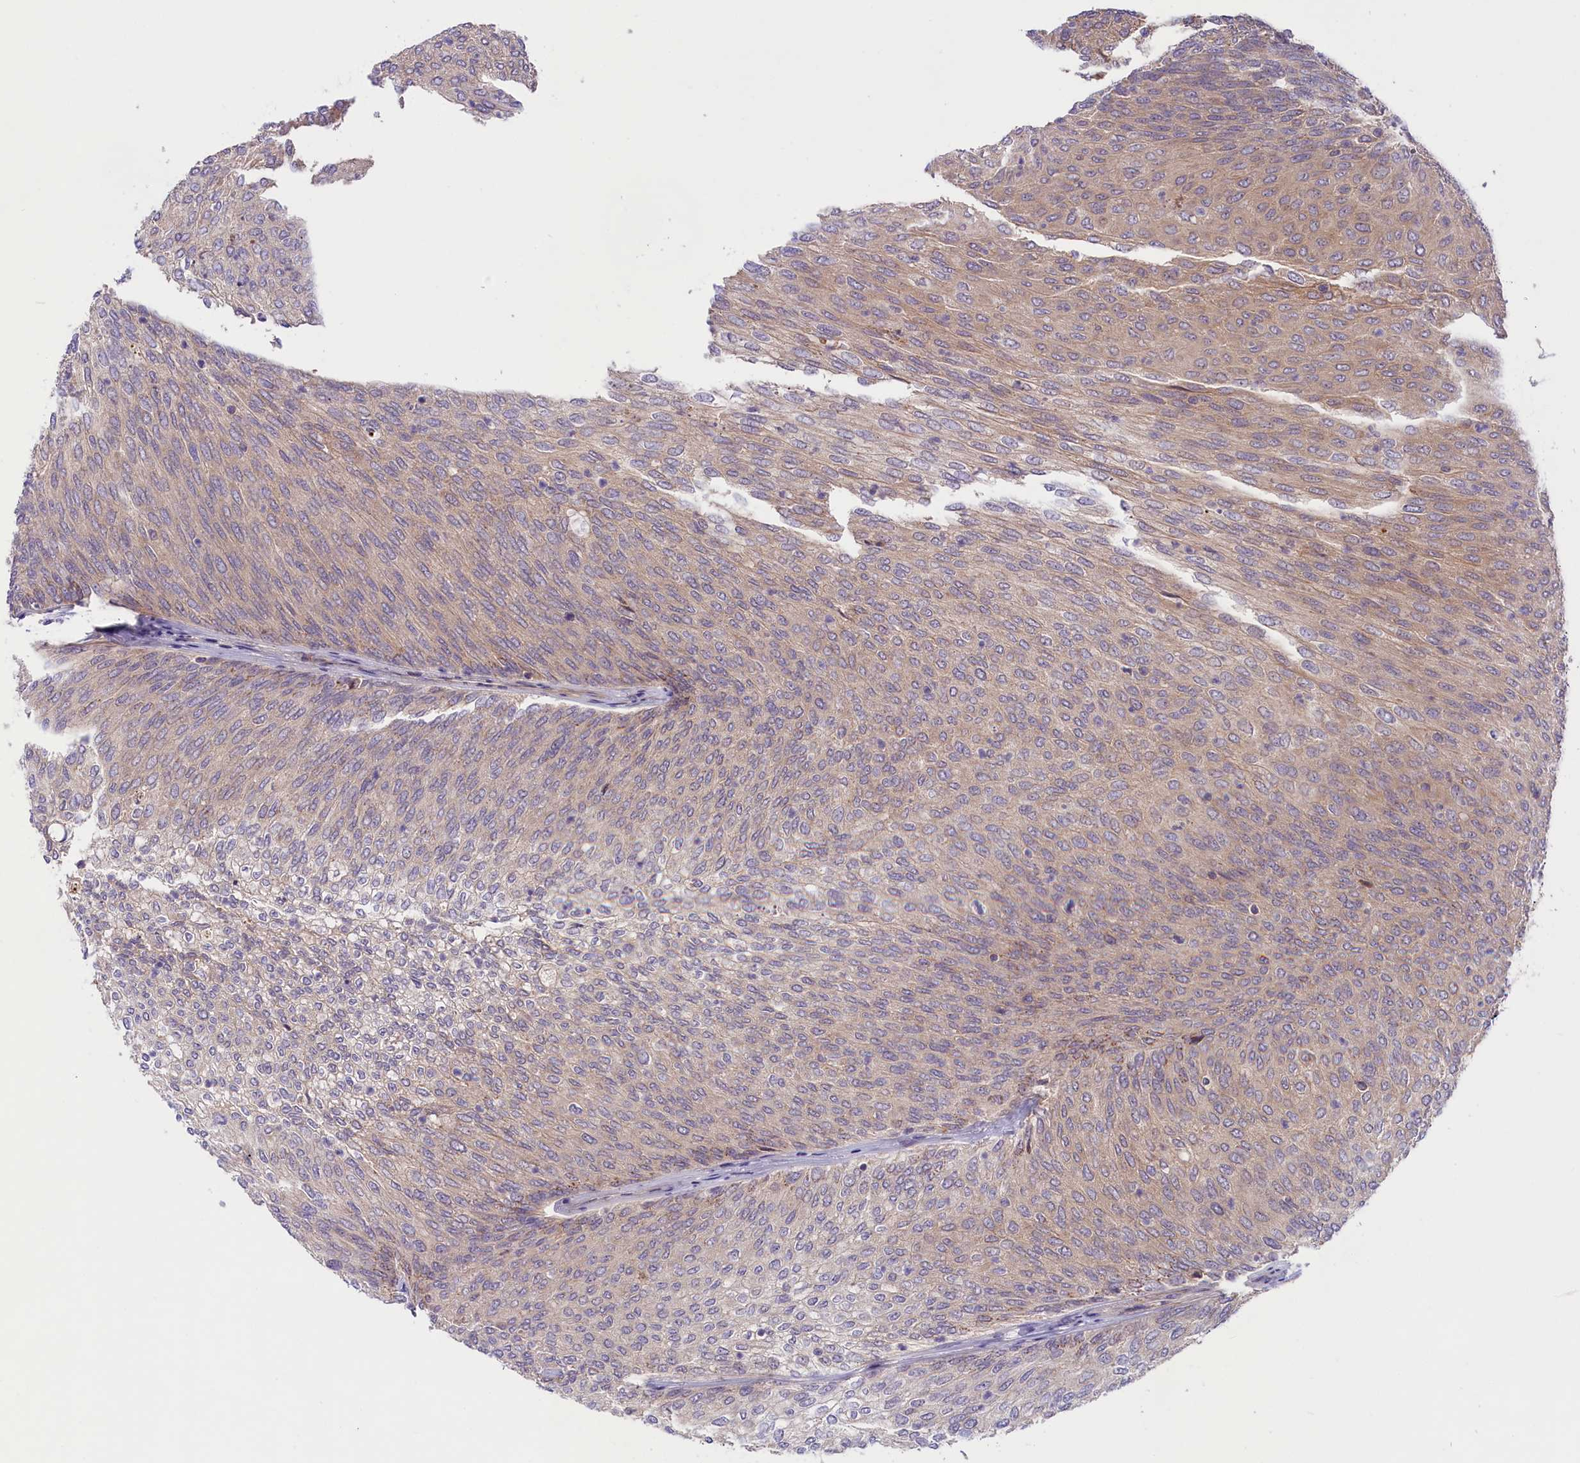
{"staining": {"intensity": "weak", "quantity": "25%-75%", "location": "cytoplasmic/membranous"}, "tissue": "urothelial cancer", "cell_type": "Tumor cells", "image_type": "cancer", "snomed": [{"axis": "morphology", "description": "Urothelial carcinoma, Low grade"}, {"axis": "topography", "description": "Urinary bladder"}], "caption": "This is an image of immunohistochemistry staining of urothelial carcinoma (low-grade), which shows weak staining in the cytoplasmic/membranous of tumor cells.", "gene": "COG8", "patient": {"sex": "female", "age": 79}}